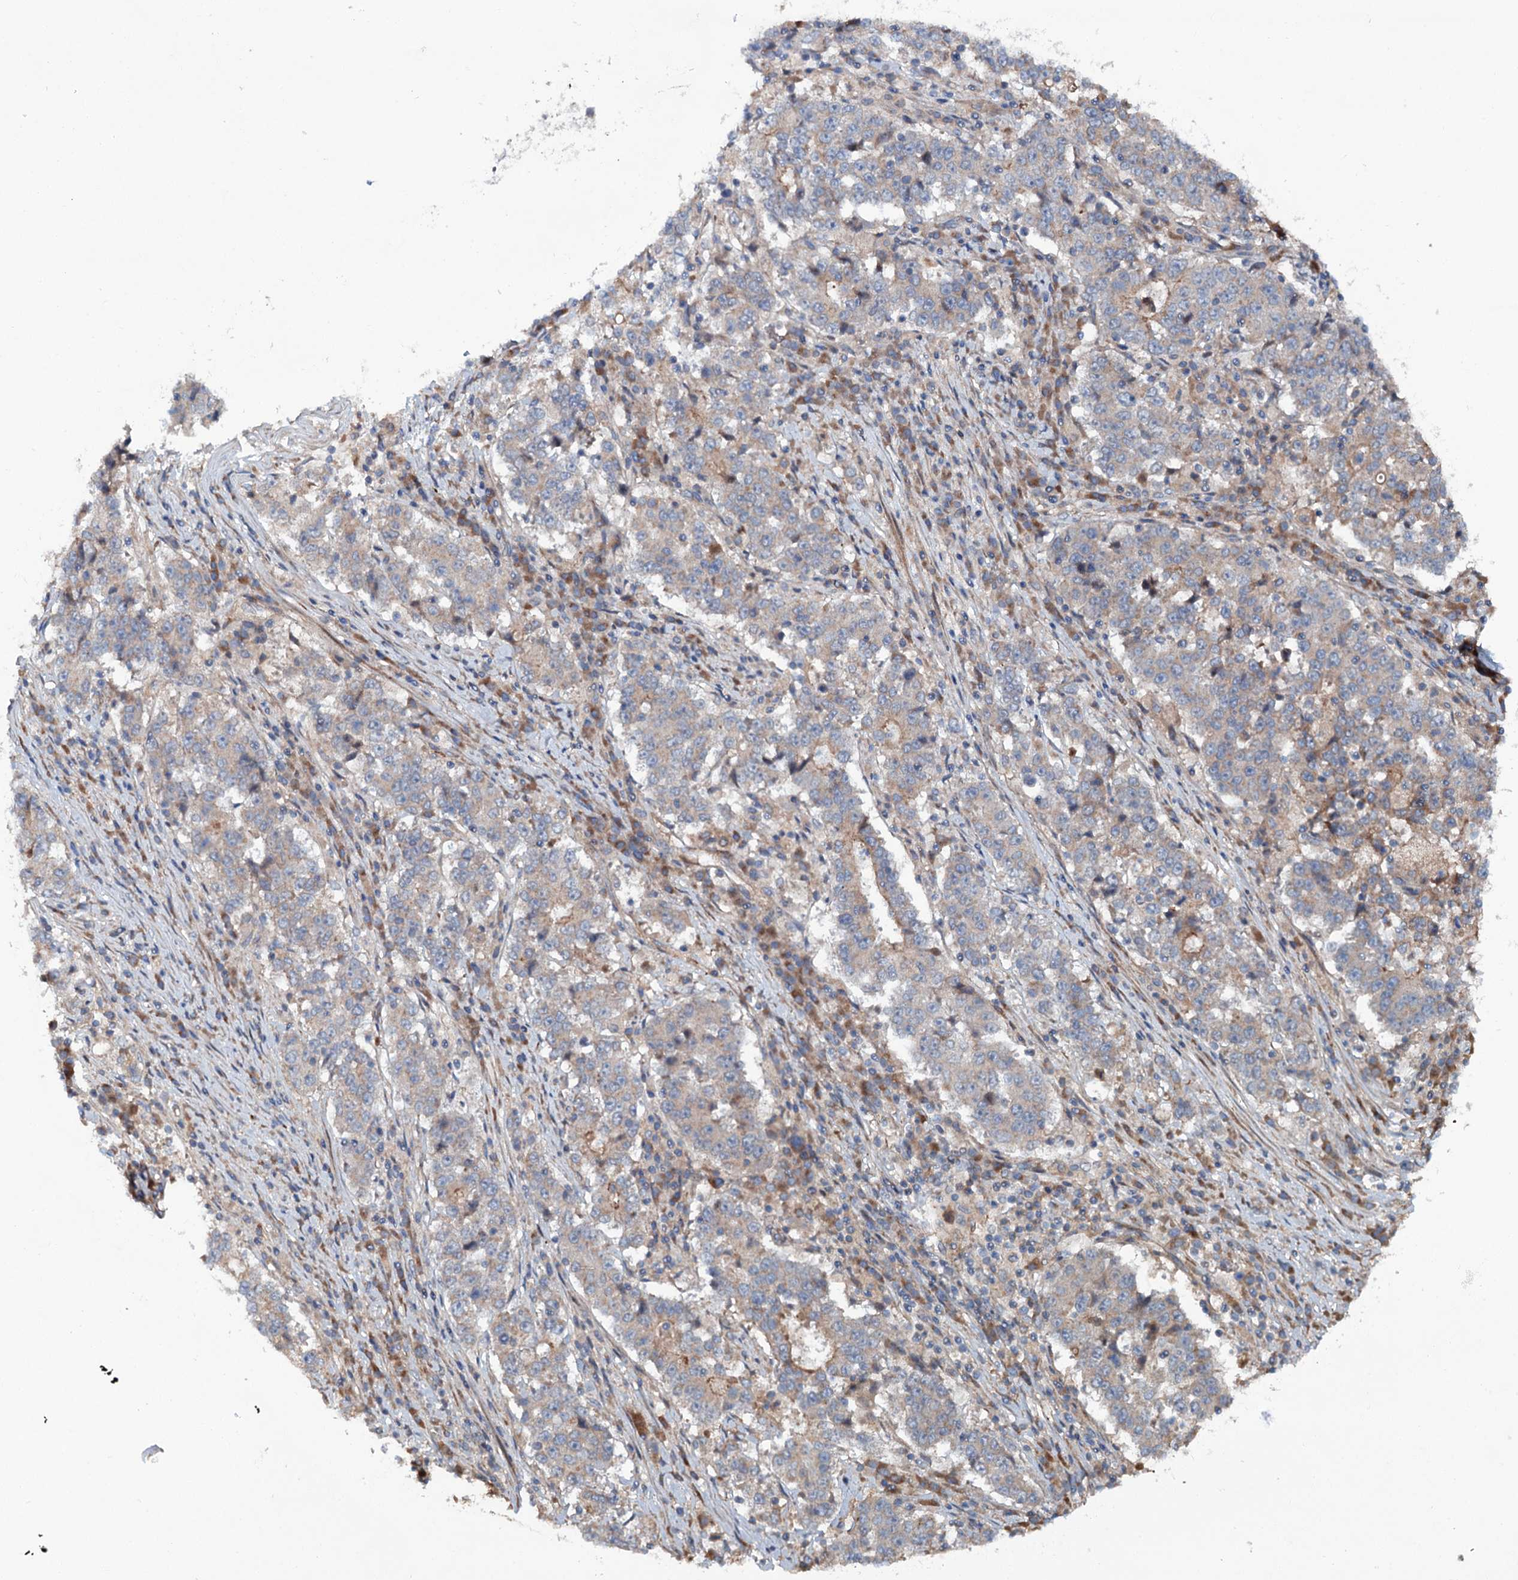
{"staining": {"intensity": "negative", "quantity": "none", "location": "none"}, "tissue": "stomach cancer", "cell_type": "Tumor cells", "image_type": "cancer", "snomed": [{"axis": "morphology", "description": "Adenocarcinoma, NOS"}, {"axis": "topography", "description": "Stomach"}], "caption": "Stomach adenocarcinoma was stained to show a protein in brown. There is no significant staining in tumor cells. Brightfield microscopy of immunohistochemistry stained with DAB (brown) and hematoxylin (blue), captured at high magnification.", "gene": "ADGRG4", "patient": {"sex": "male", "age": 59}}